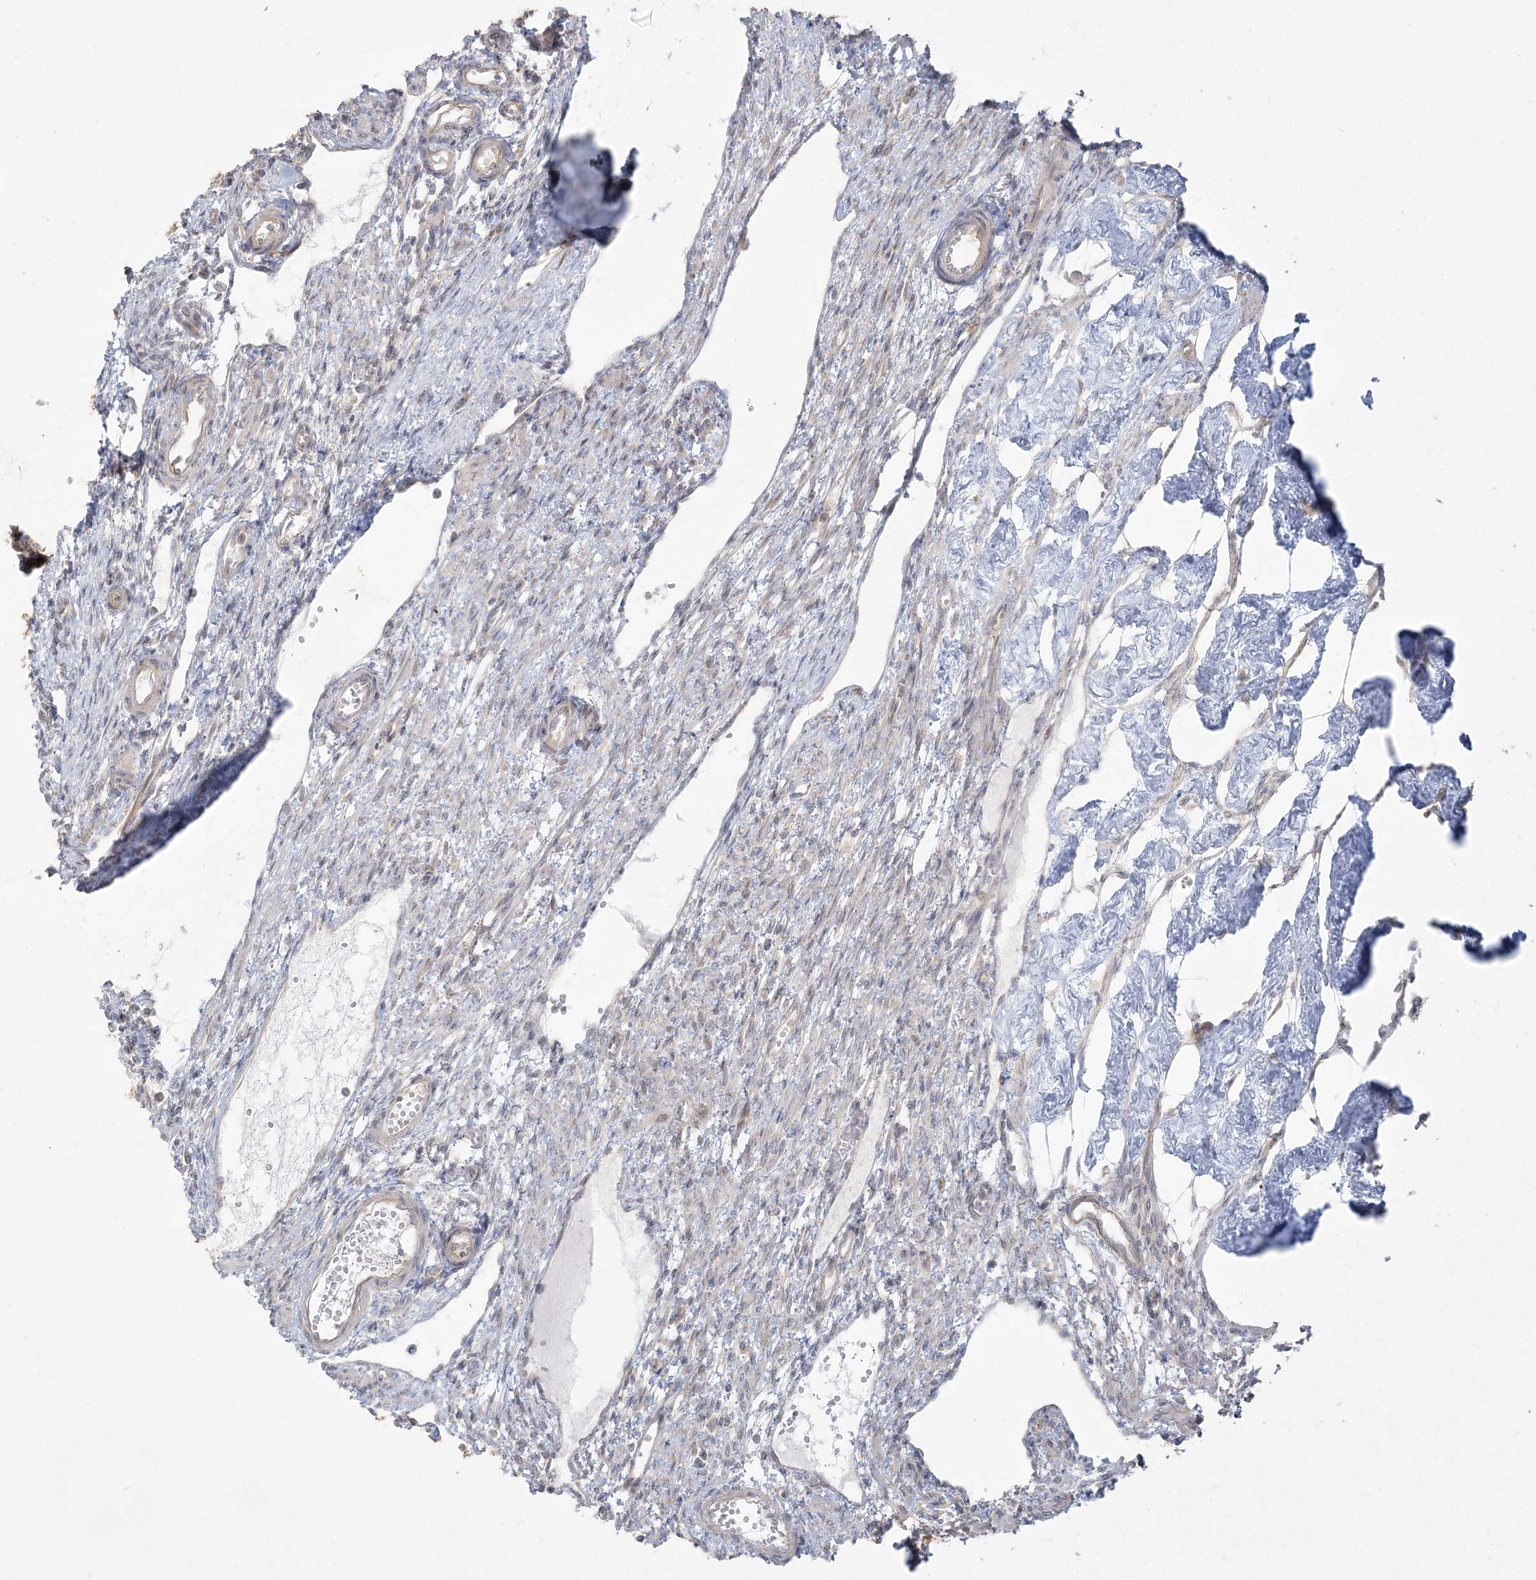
{"staining": {"intensity": "weak", "quantity": "<25%", "location": "cytoplasmic/membranous"}, "tissue": "ovary", "cell_type": "Ovarian stroma cells", "image_type": "normal", "snomed": [{"axis": "morphology", "description": "Normal tissue, NOS"}, {"axis": "morphology", "description": "Cyst, NOS"}, {"axis": "topography", "description": "Ovary"}], "caption": "IHC of unremarkable ovary exhibits no positivity in ovarian stroma cells.", "gene": "ZC3H6", "patient": {"sex": "female", "age": 33}}